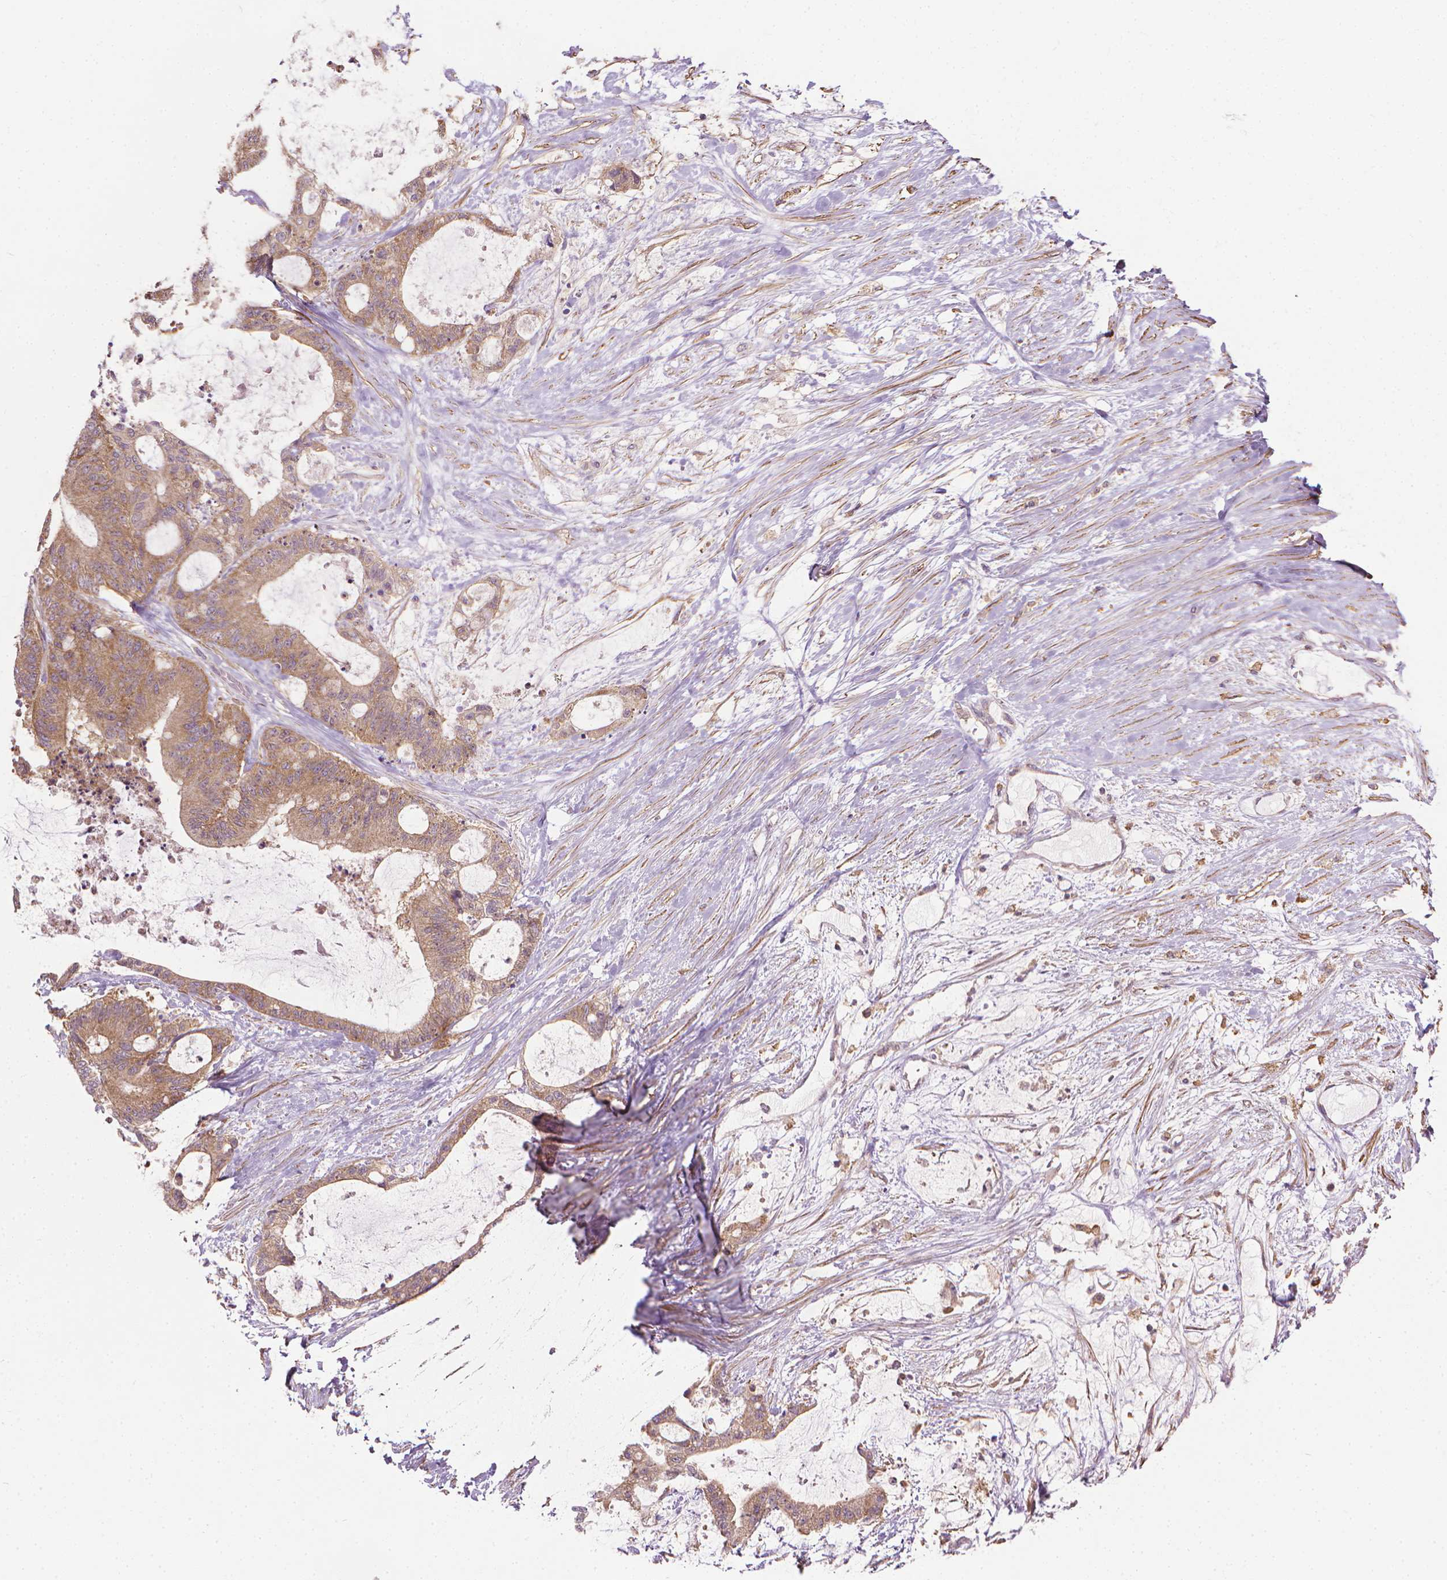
{"staining": {"intensity": "moderate", "quantity": ">75%", "location": "cytoplasmic/membranous"}, "tissue": "liver cancer", "cell_type": "Tumor cells", "image_type": "cancer", "snomed": [{"axis": "morphology", "description": "Normal tissue, NOS"}, {"axis": "morphology", "description": "Cholangiocarcinoma"}, {"axis": "topography", "description": "Liver"}, {"axis": "topography", "description": "Peripheral nerve tissue"}], "caption": "Moderate cytoplasmic/membranous positivity is present in approximately >75% of tumor cells in liver cholangiocarcinoma.", "gene": "PRAG1", "patient": {"sex": "female", "age": 73}}